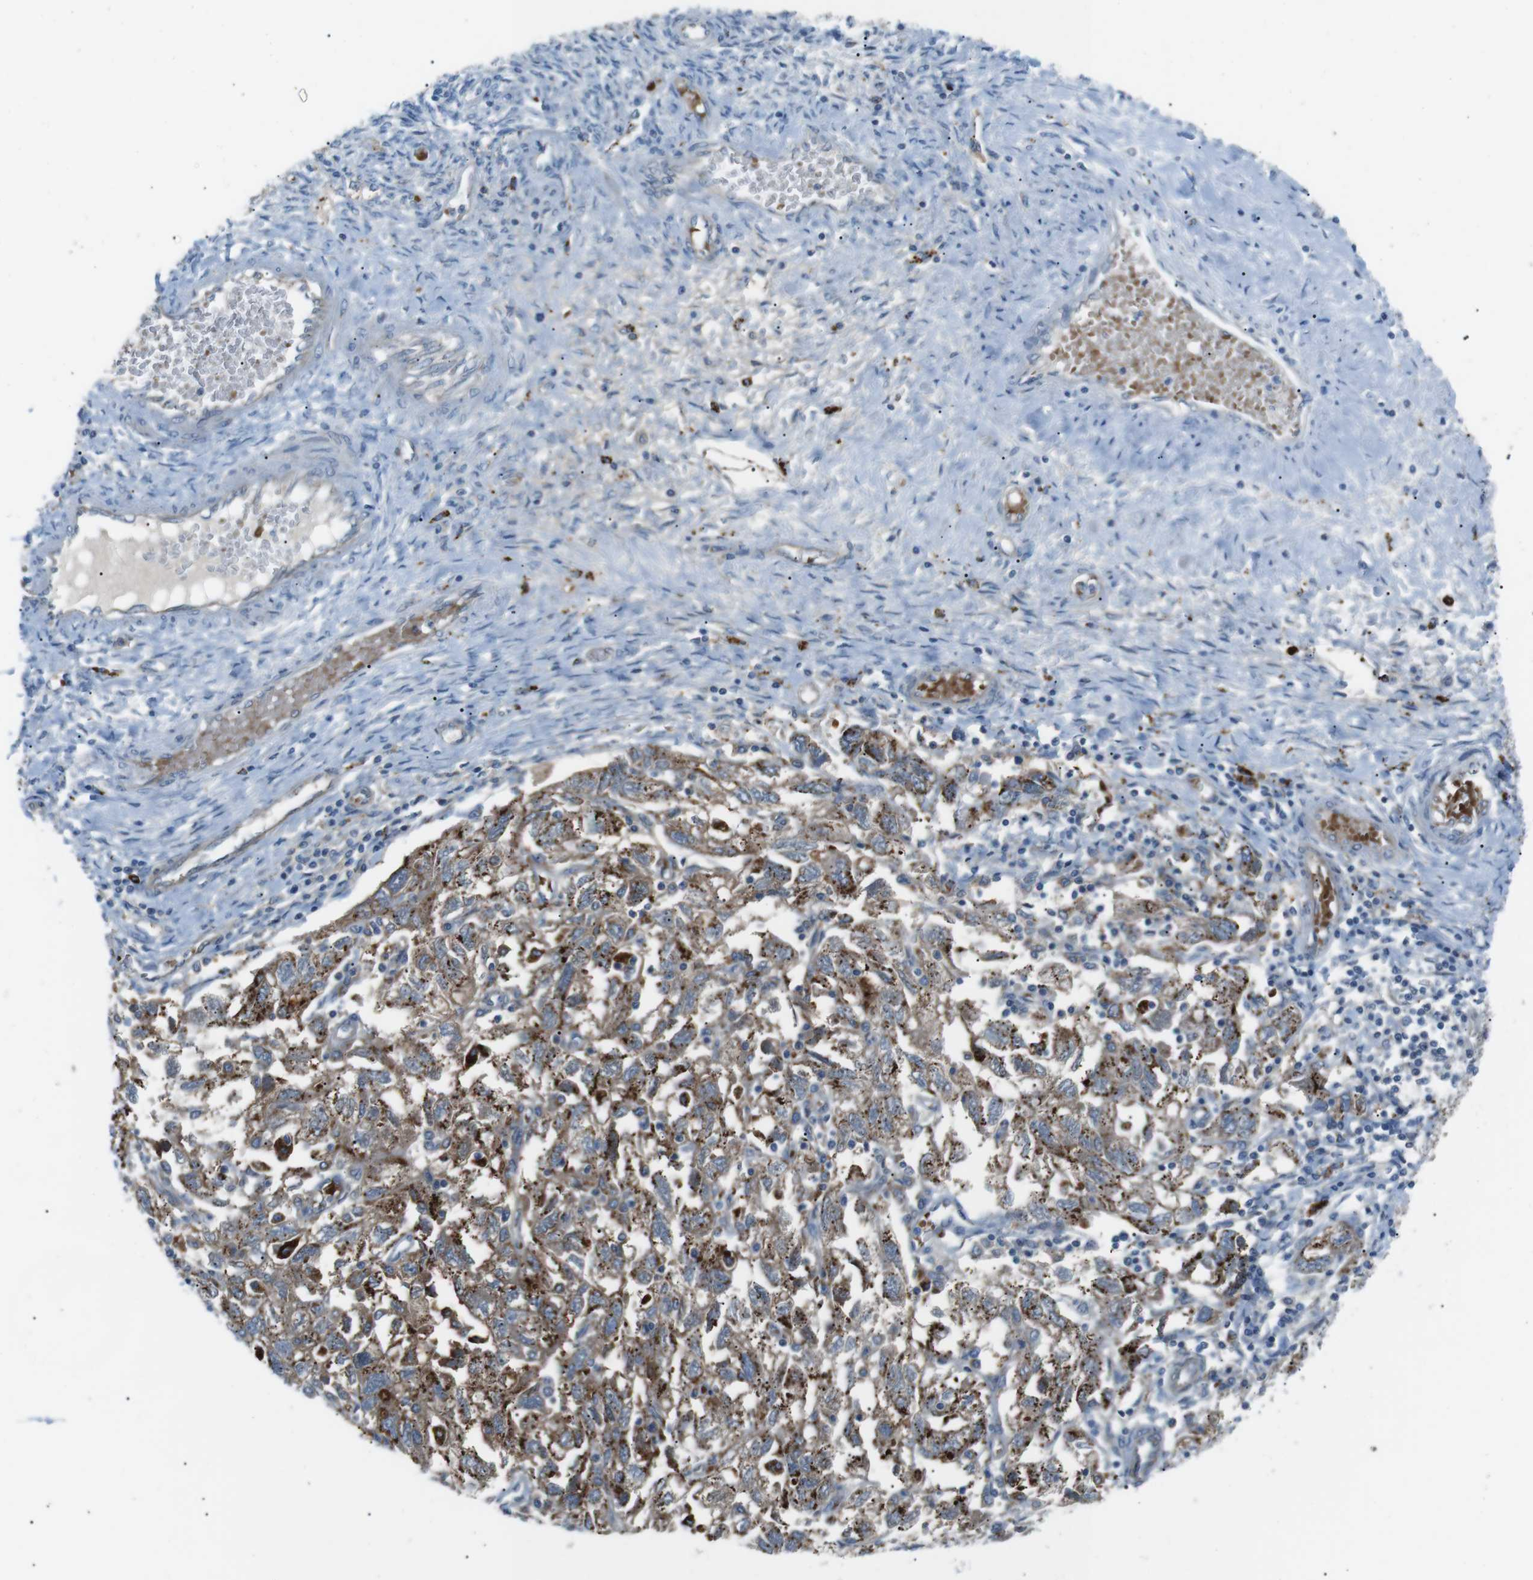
{"staining": {"intensity": "moderate", "quantity": ">75%", "location": "cytoplasmic/membranous"}, "tissue": "ovarian cancer", "cell_type": "Tumor cells", "image_type": "cancer", "snomed": [{"axis": "morphology", "description": "Carcinoma, NOS"}, {"axis": "morphology", "description": "Cystadenocarcinoma, serous, NOS"}, {"axis": "topography", "description": "Ovary"}], "caption": "Human ovarian serous cystadenocarcinoma stained with a brown dye shows moderate cytoplasmic/membranous positive expression in about >75% of tumor cells.", "gene": "B4GALNT2", "patient": {"sex": "female", "age": 69}}